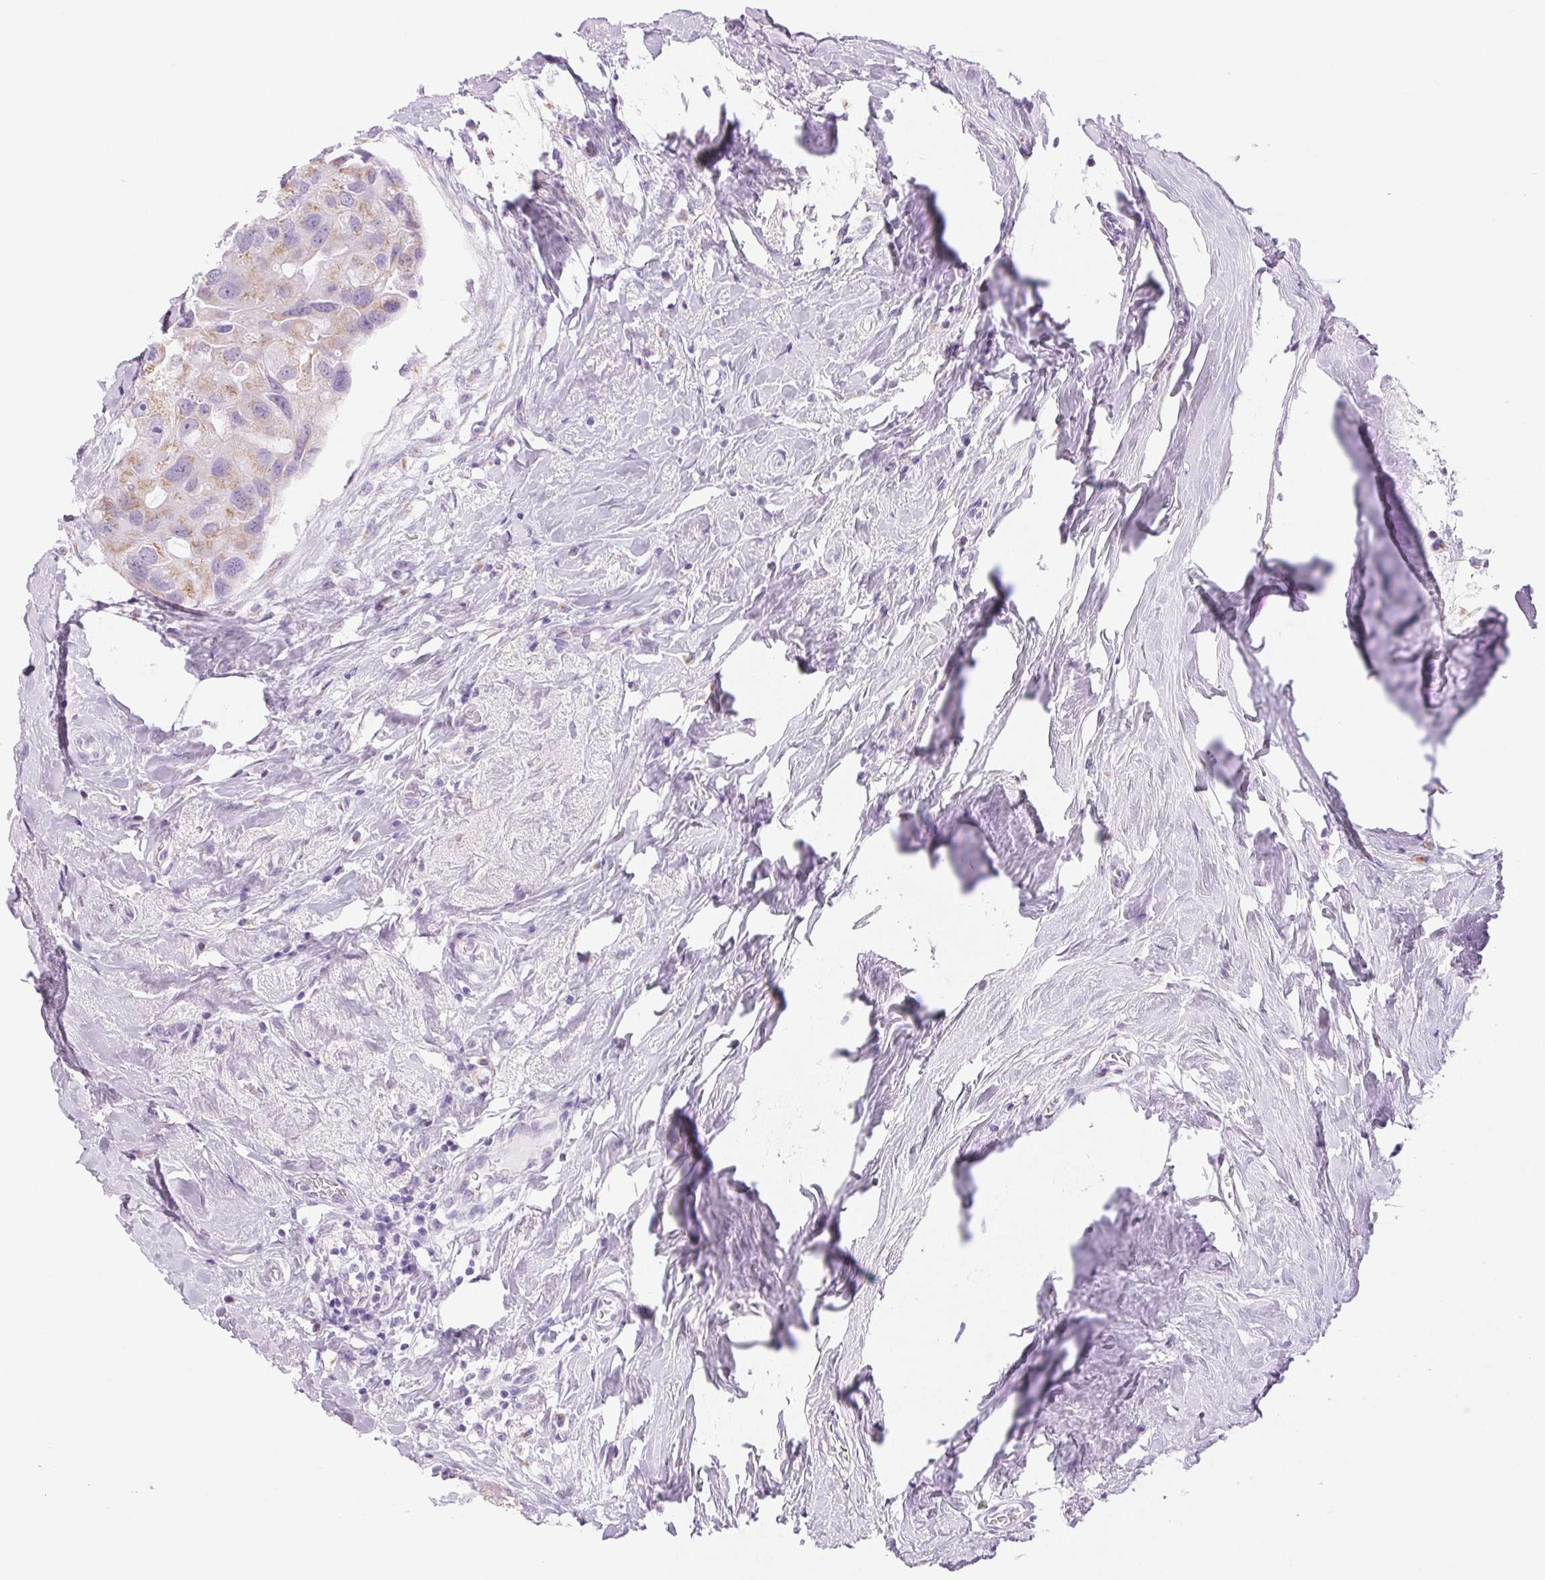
{"staining": {"intensity": "weak", "quantity": ">75%", "location": "cytoplasmic/membranous"}, "tissue": "breast cancer", "cell_type": "Tumor cells", "image_type": "cancer", "snomed": [{"axis": "morphology", "description": "Duct carcinoma"}, {"axis": "topography", "description": "Breast"}], "caption": "Breast cancer (invasive ductal carcinoma) stained with a brown dye reveals weak cytoplasmic/membranous positive positivity in approximately >75% of tumor cells.", "gene": "SERPINB3", "patient": {"sex": "female", "age": 43}}